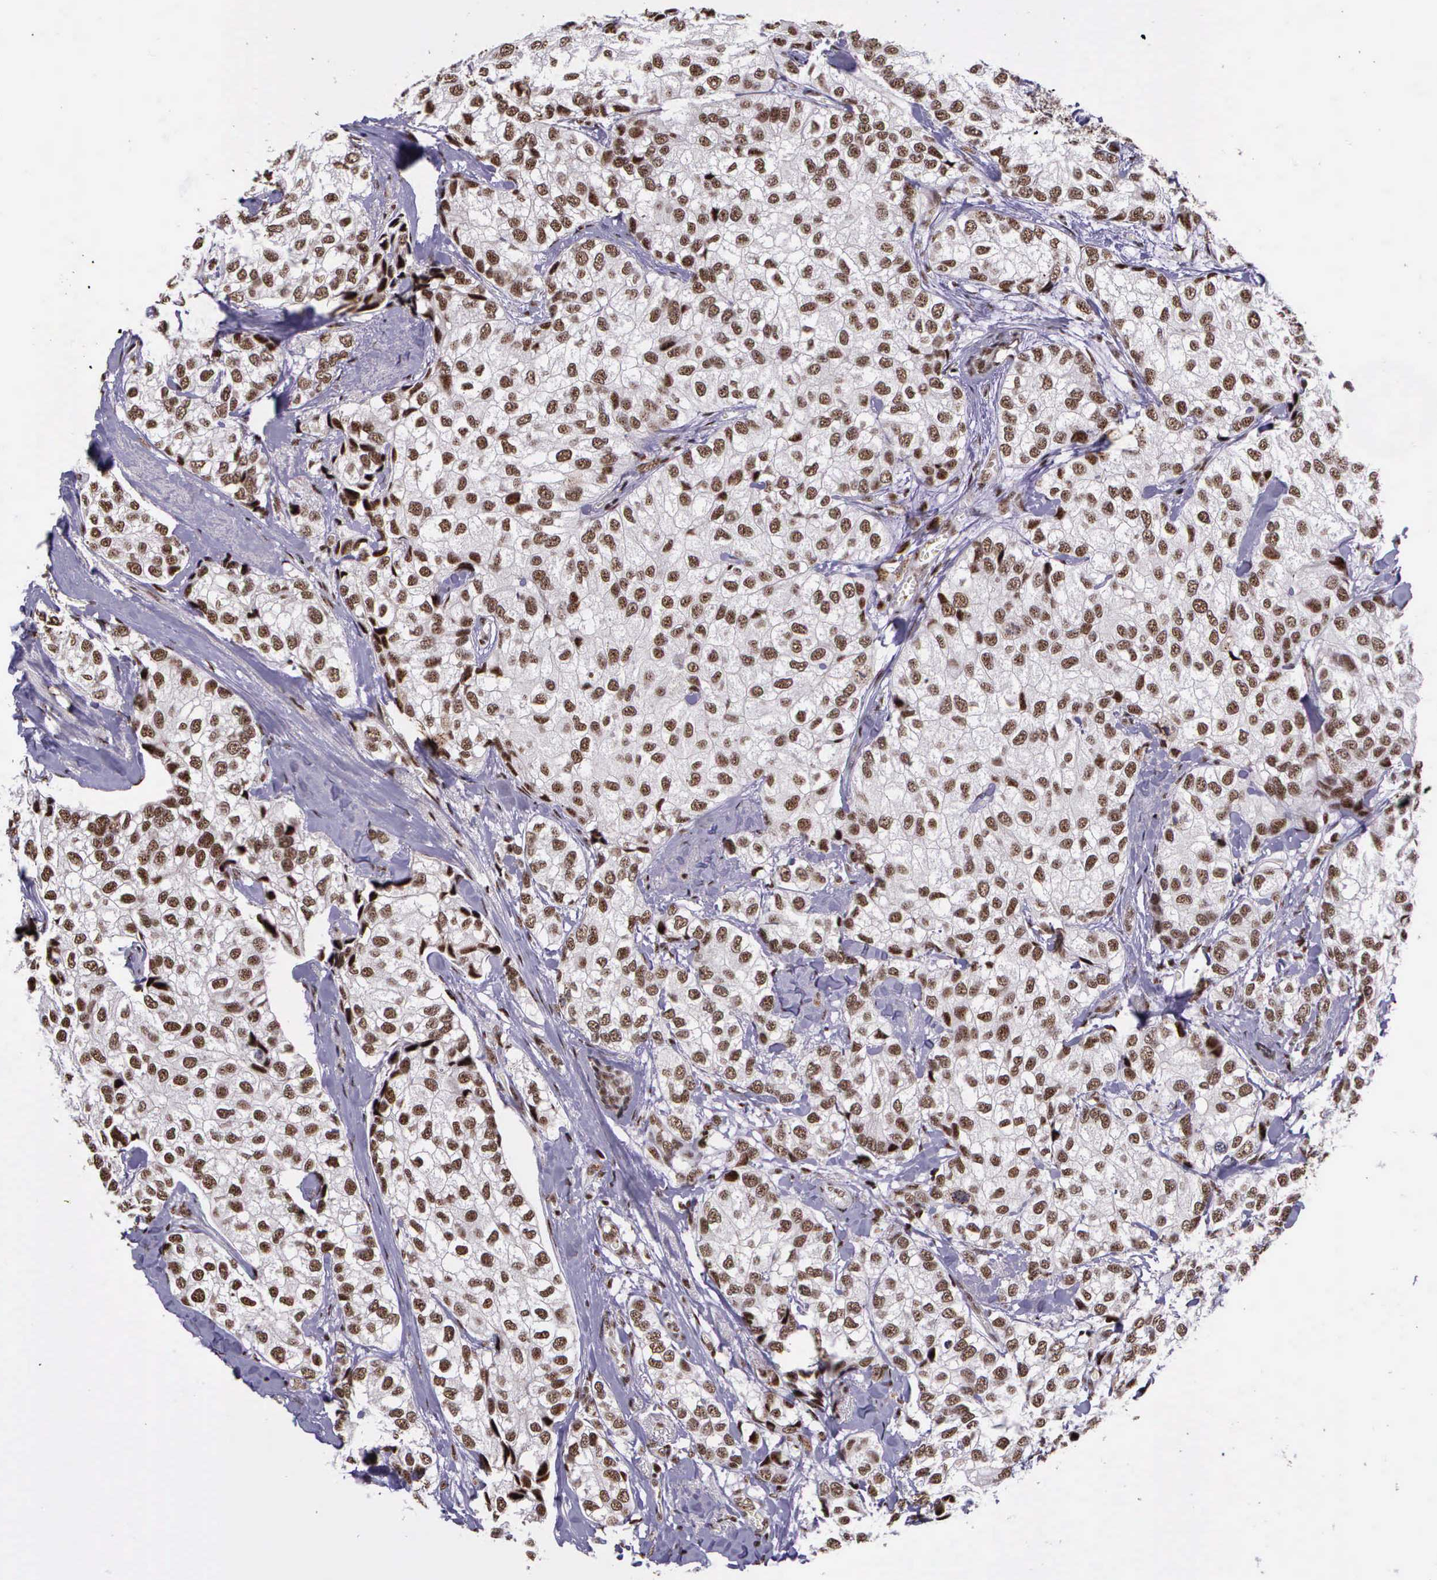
{"staining": {"intensity": "moderate", "quantity": ">75%", "location": "nuclear"}, "tissue": "breast cancer", "cell_type": "Tumor cells", "image_type": "cancer", "snomed": [{"axis": "morphology", "description": "Duct carcinoma"}, {"axis": "topography", "description": "Breast"}], "caption": "Breast cancer (invasive ductal carcinoma) tissue exhibits moderate nuclear positivity in approximately >75% of tumor cells (DAB = brown stain, brightfield microscopy at high magnification).", "gene": "FAM47A", "patient": {"sex": "female", "age": 68}}